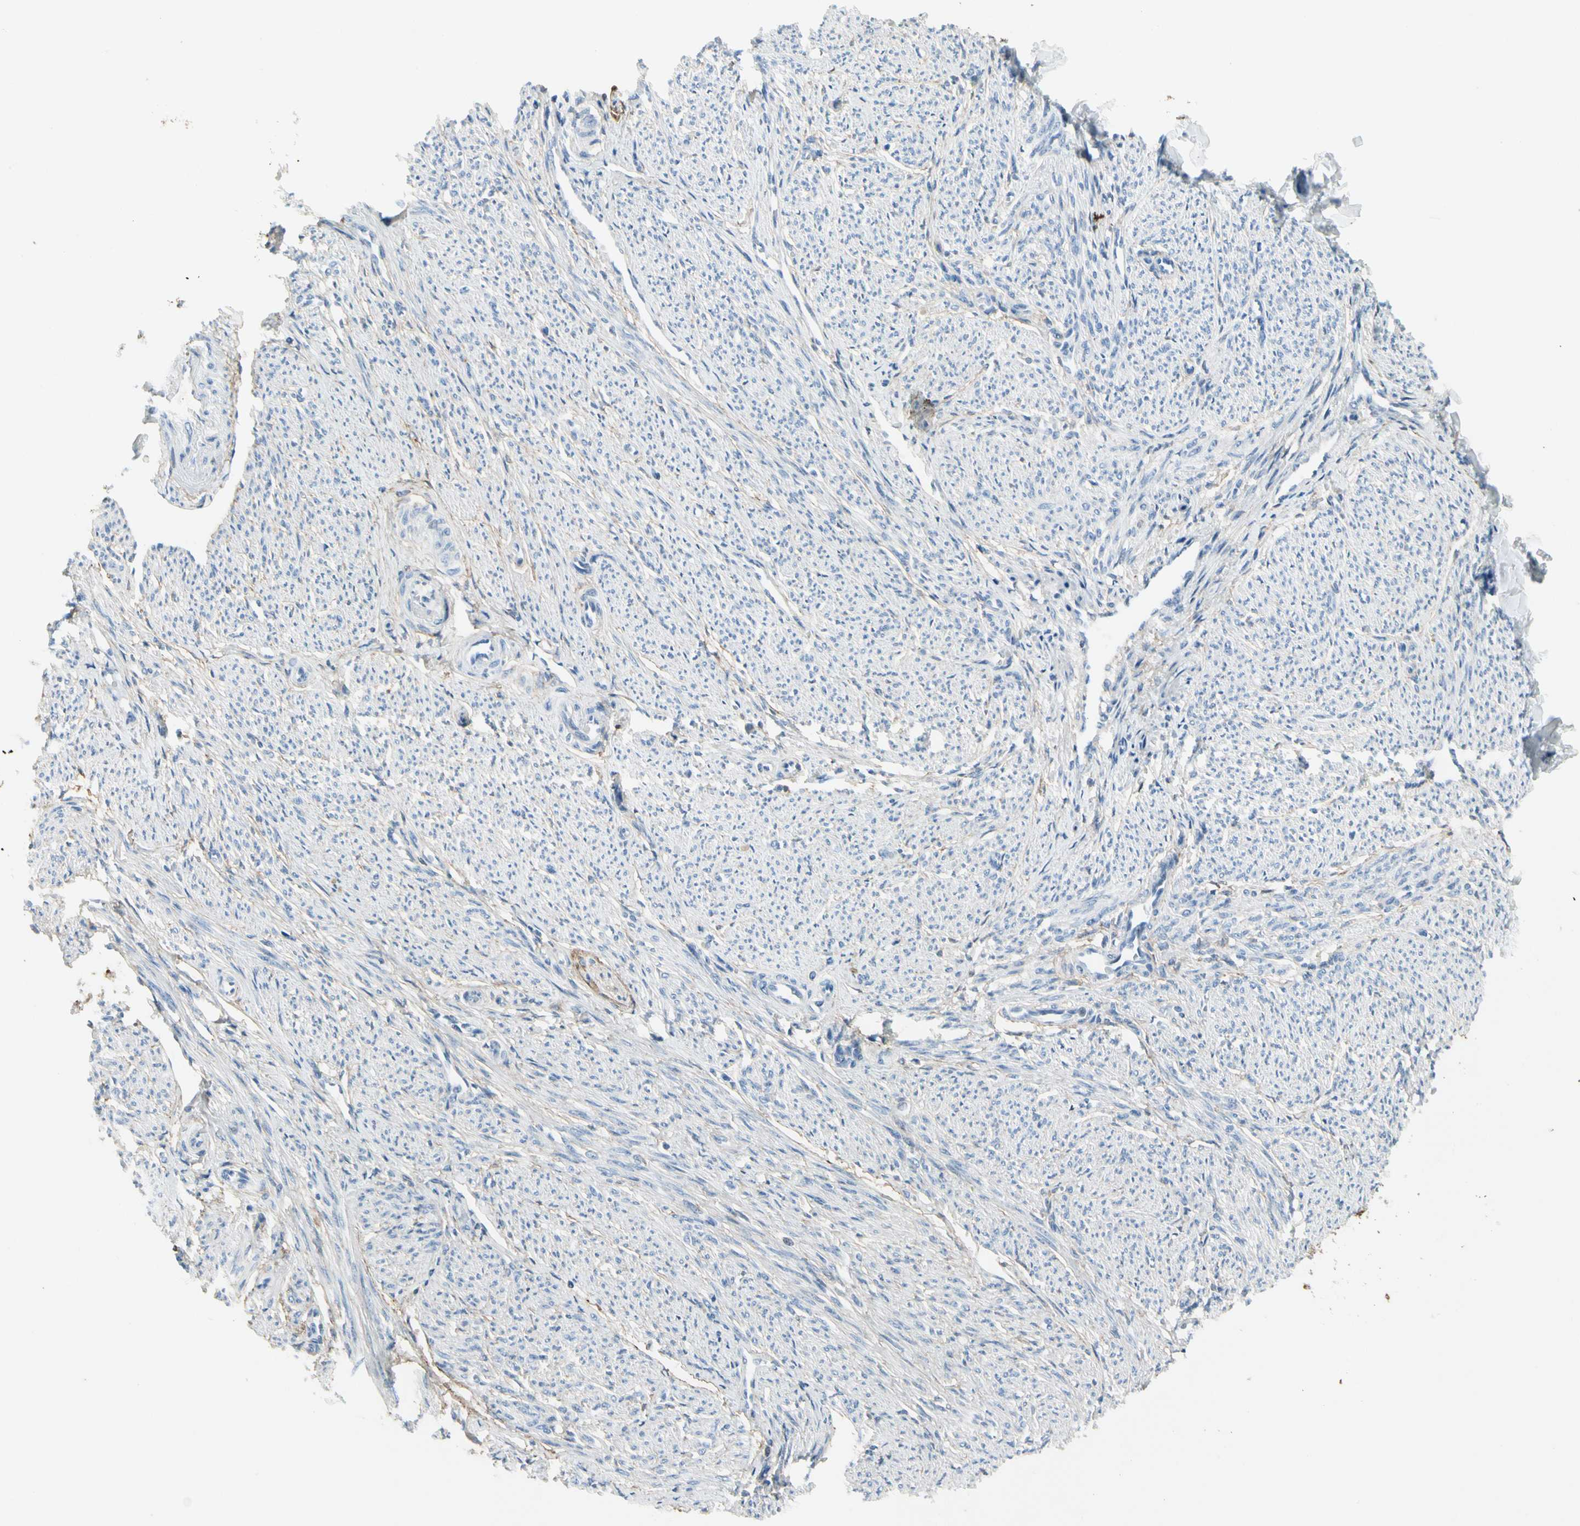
{"staining": {"intensity": "weak", "quantity": "<25%", "location": "nuclear"}, "tissue": "smooth muscle", "cell_type": "Smooth muscle cells", "image_type": "normal", "snomed": [{"axis": "morphology", "description": "Normal tissue, NOS"}, {"axis": "topography", "description": "Smooth muscle"}], "caption": "The image reveals no significant staining in smooth muscle cells of smooth muscle. The staining is performed using DAB brown chromogen with nuclei counter-stained in using hematoxylin.", "gene": "PIGR", "patient": {"sex": "female", "age": 65}}